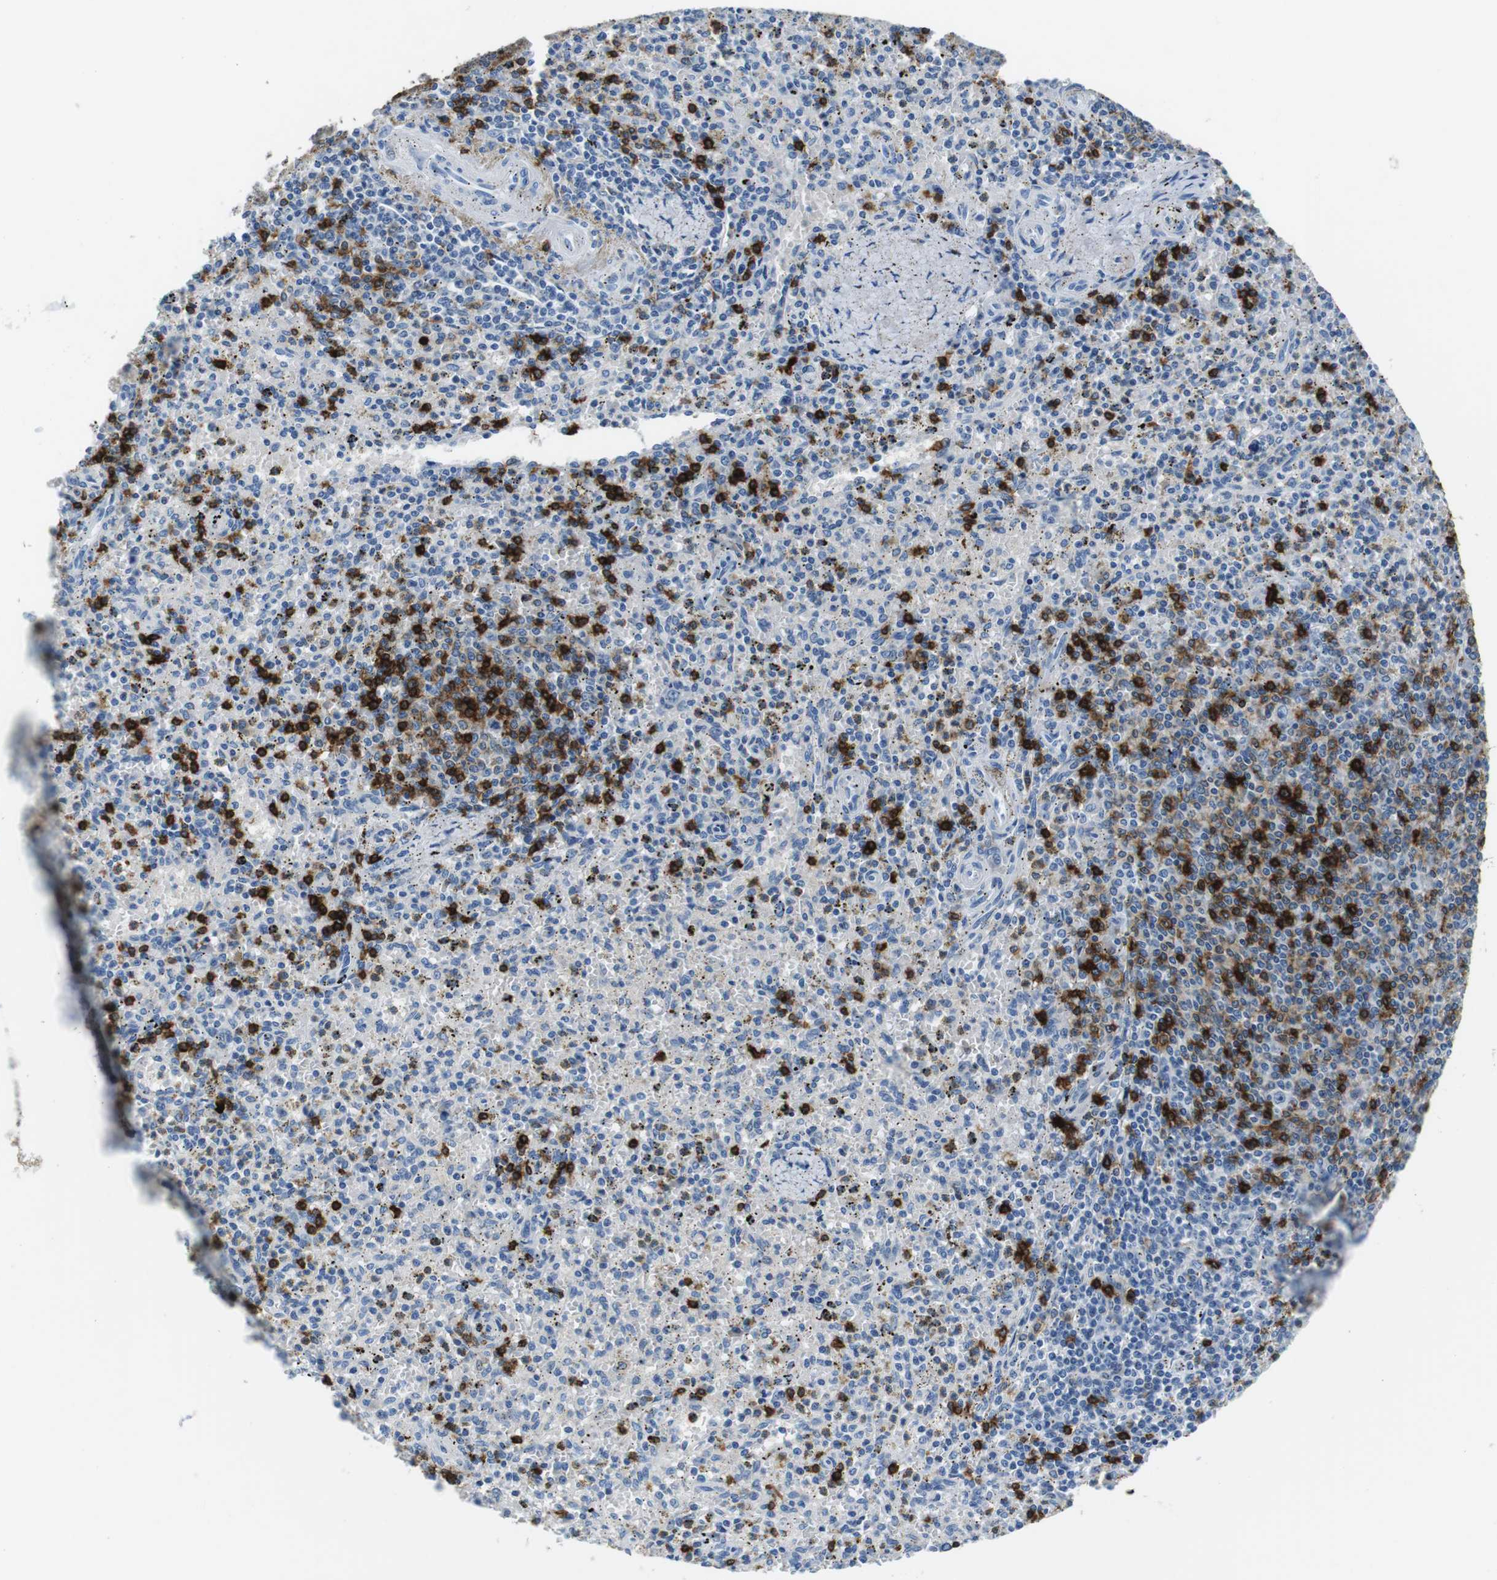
{"staining": {"intensity": "weak", "quantity": "<25%", "location": "cytoplasmic/membranous"}, "tissue": "spleen", "cell_type": "Cells in red pulp", "image_type": "normal", "snomed": [{"axis": "morphology", "description": "Normal tissue, NOS"}, {"axis": "topography", "description": "Spleen"}], "caption": "There is no significant positivity in cells in red pulp of spleen.", "gene": "IGHD", "patient": {"sex": "male", "age": 72}}